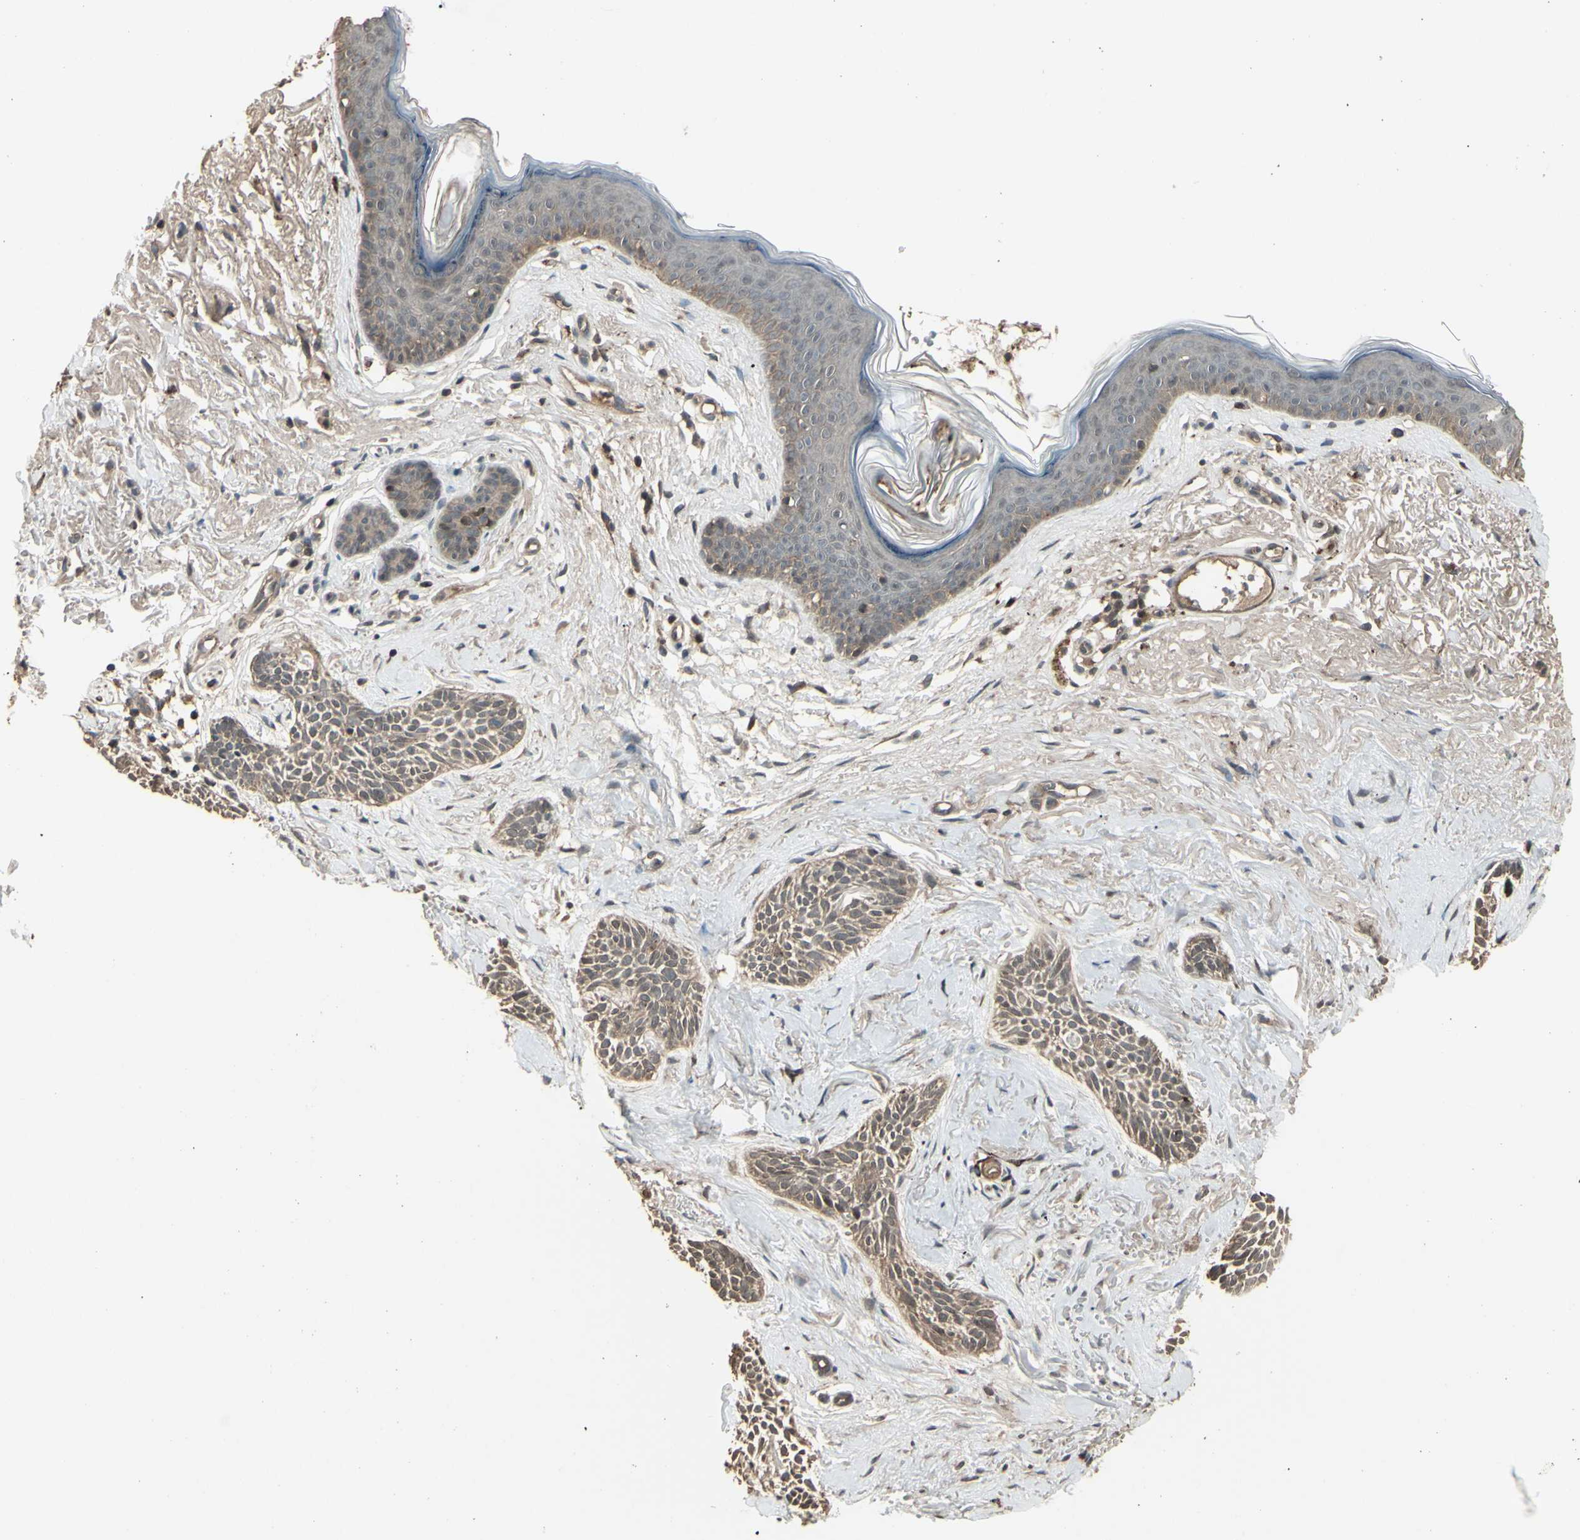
{"staining": {"intensity": "moderate", "quantity": ">75%", "location": "cytoplasmic/membranous"}, "tissue": "skin cancer", "cell_type": "Tumor cells", "image_type": "cancer", "snomed": [{"axis": "morphology", "description": "Normal tissue, NOS"}, {"axis": "morphology", "description": "Basal cell carcinoma"}, {"axis": "topography", "description": "Skin"}], "caption": "The immunohistochemical stain shows moderate cytoplasmic/membranous expression in tumor cells of skin basal cell carcinoma tissue. The staining is performed using DAB brown chromogen to label protein expression. The nuclei are counter-stained blue using hematoxylin.", "gene": "GNAS", "patient": {"sex": "female", "age": 84}}